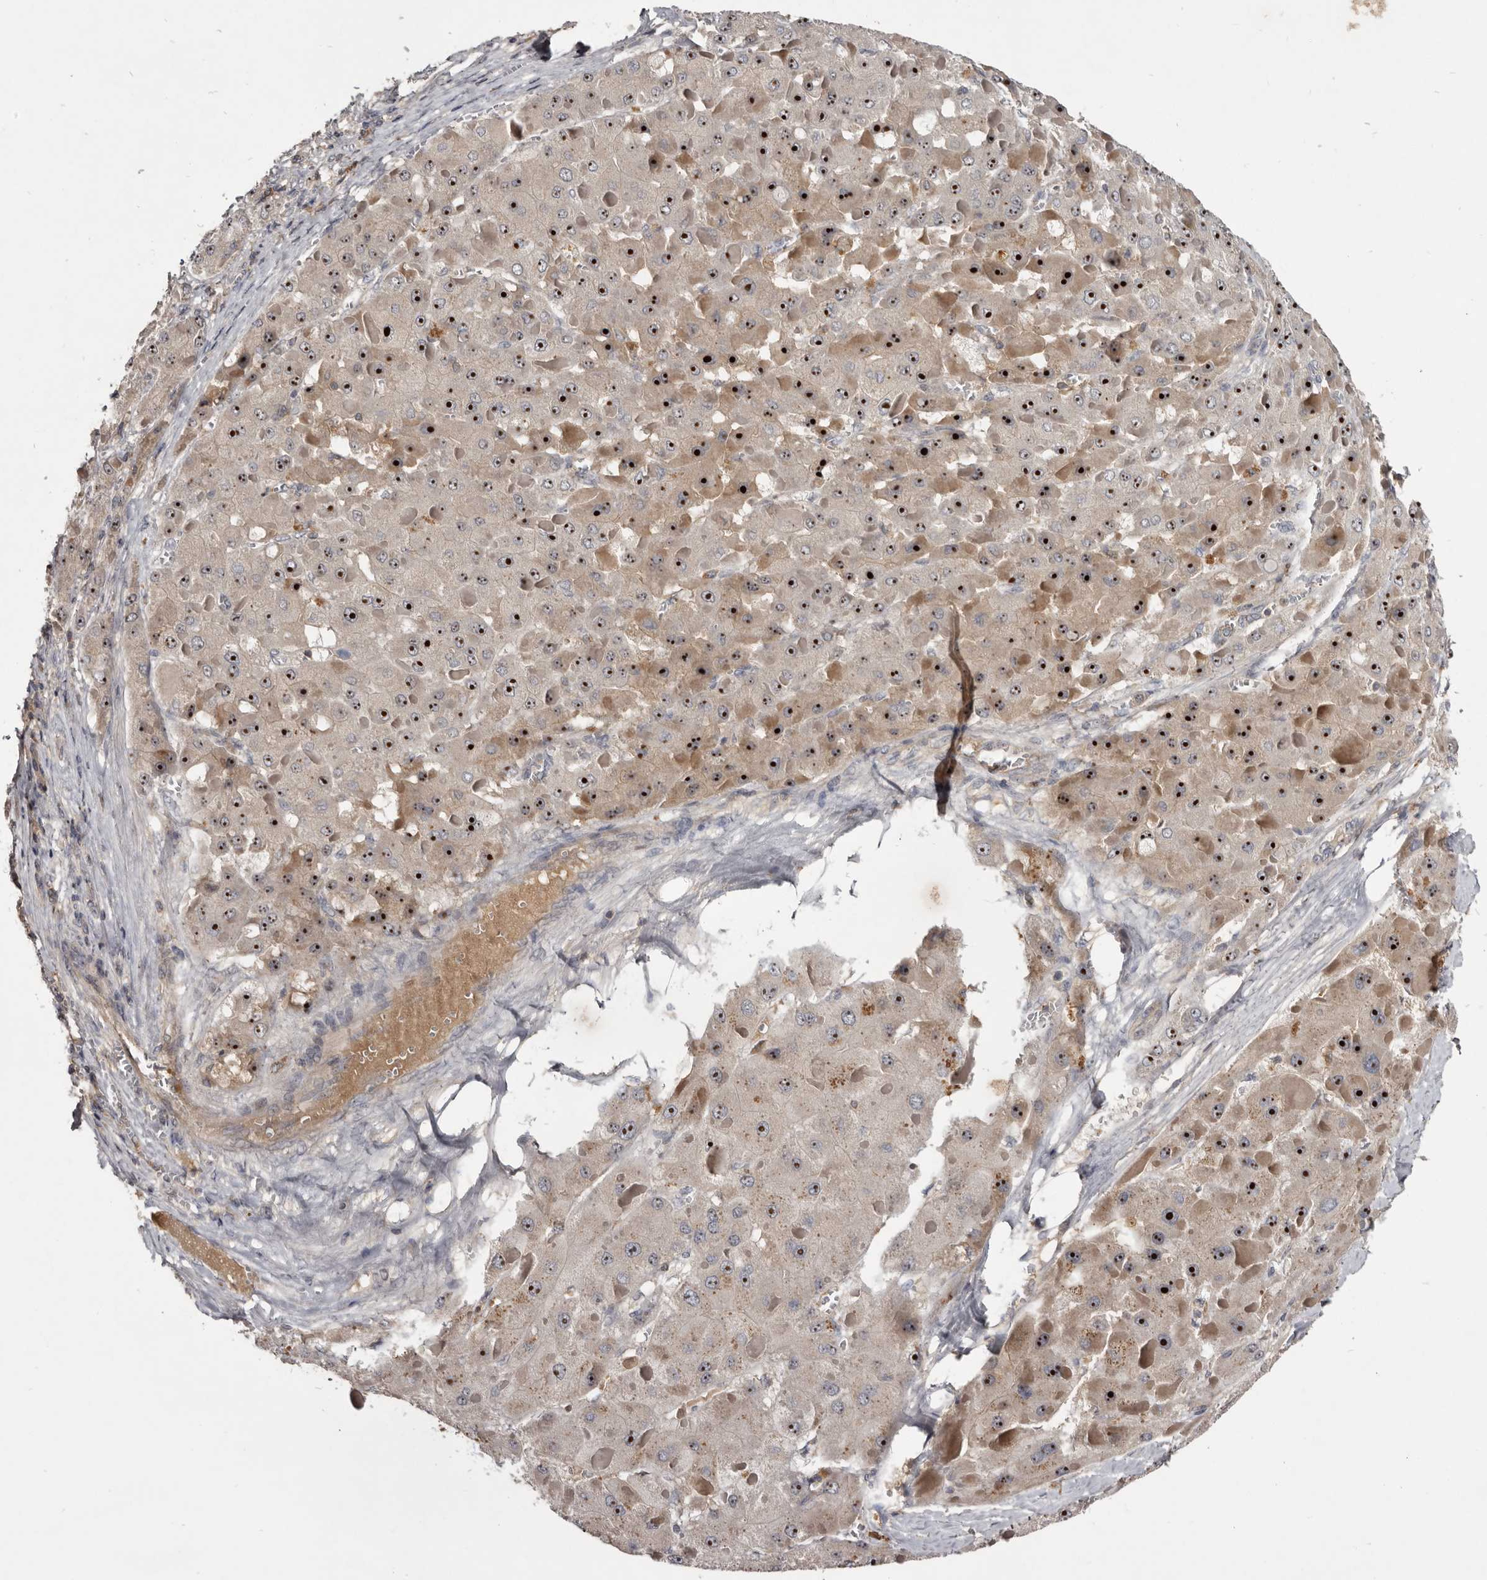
{"staining": {"intensity": "strong", "quantity": "25%-75%", "location": "nuclear"}, "tissue": "liver cancer", "cell_type": "Tumor cells", "image_type": "cancer", "snomed": [{"axis": "morphology", "description": "Carcinoma, Hepatocellular, NOS"}, {"axis": "topography", "description": "Liver"}], "caption": "Liver hepatocellular carcinoma was stained to show a protein in brown. There is high levels of strong nuclear positivity in about 25%-75% of tumor cells.", "gene": "TTC39A", "patient": {"sex": "female", "age": 73}}